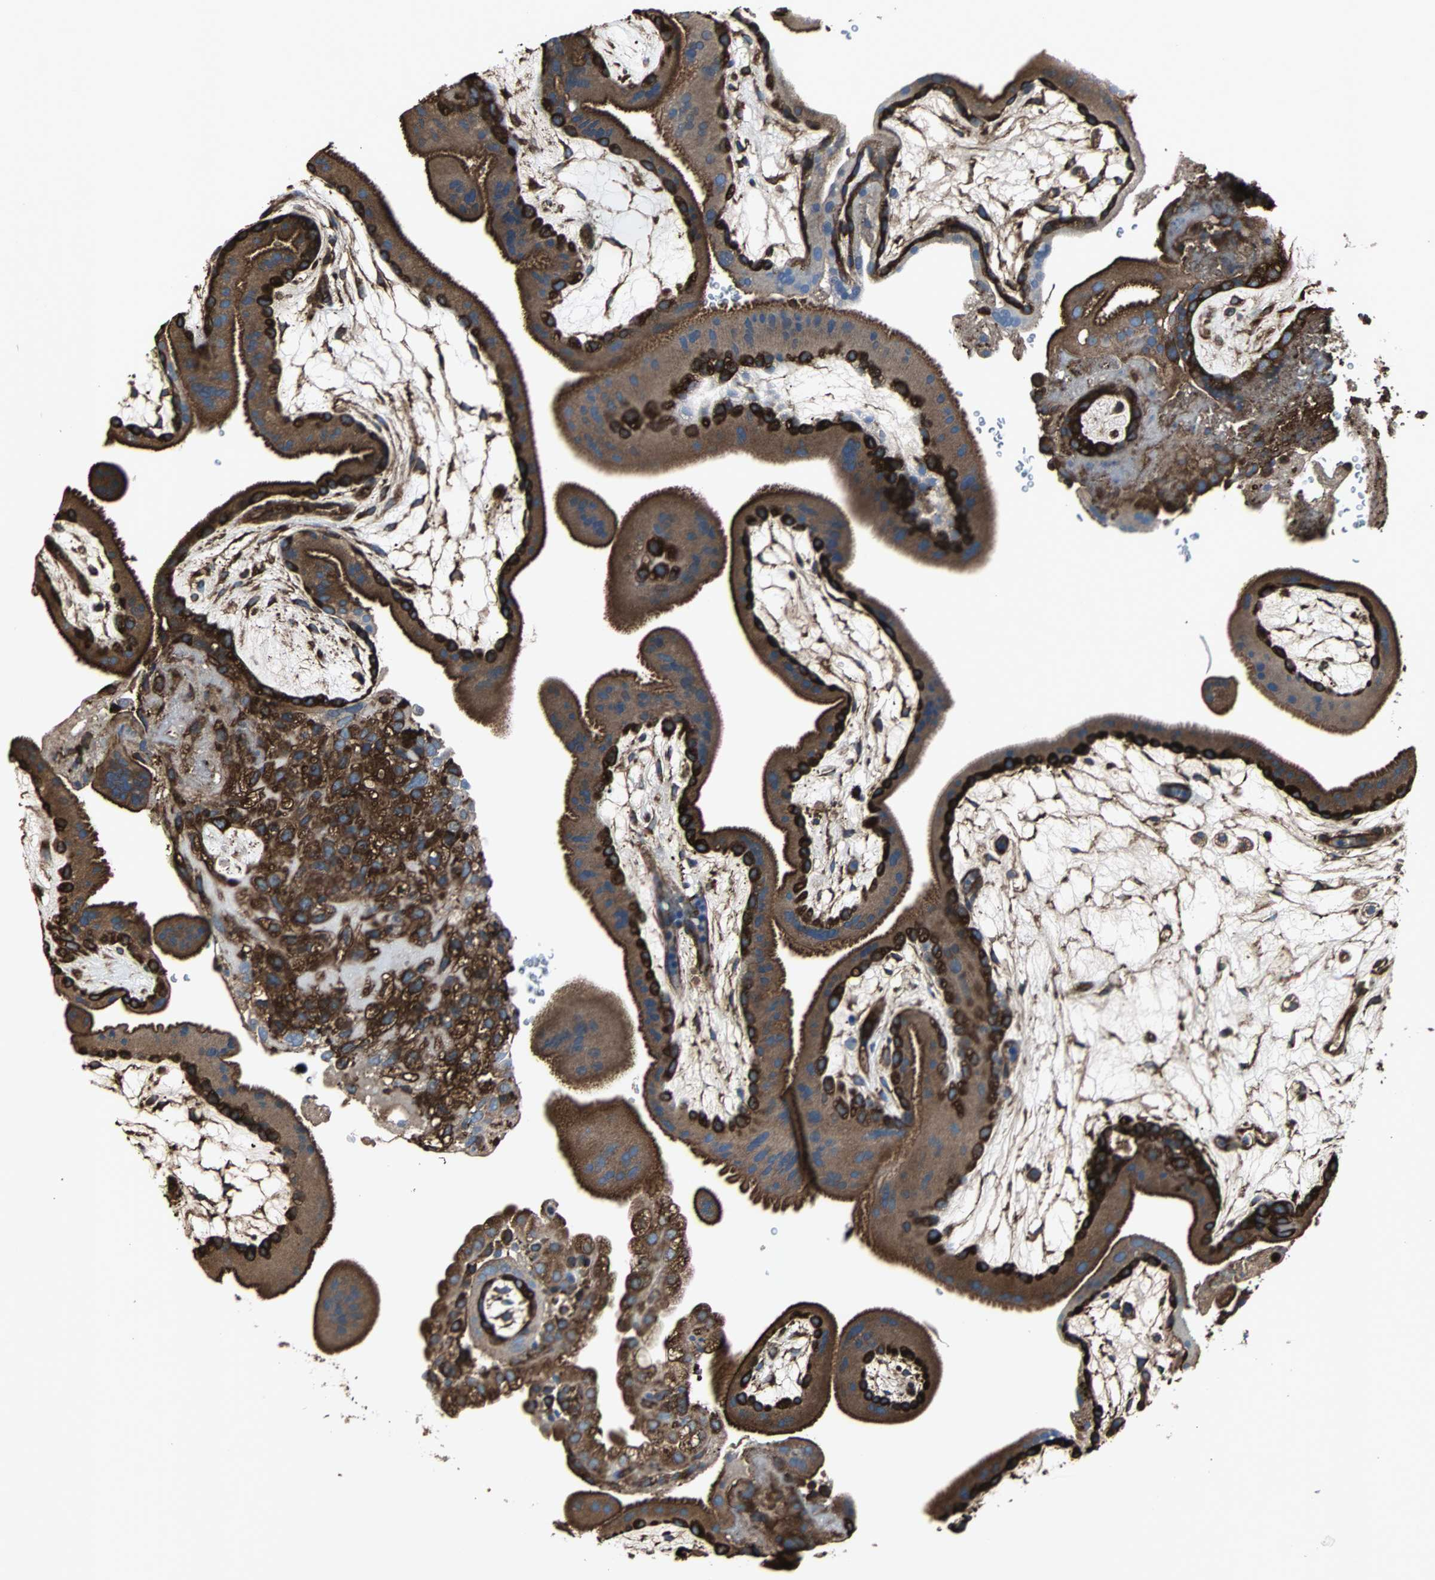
{"staining": {"intensity": "strong", "quantity": ">75%", "location": "cytoplasmic/membranous"}, "tissue": "placenta", "cell_type": "Decidual cells", "image_type": "normal", "snomed": [{"axis": "morphology", "description": "Normal tissue, NOS"}, {"axis": "topography", "description": "Placenta"}], "caption": "A high-resolution photomicrograph shows immunohistochemistry (IHC) staining of unremarkable placenta, which exhibits strong cytoplasmic/membranous staining in about >75% of decidual cells.", "gene": "ACTN1", "patient": {"sex": "female", "age": 19}}